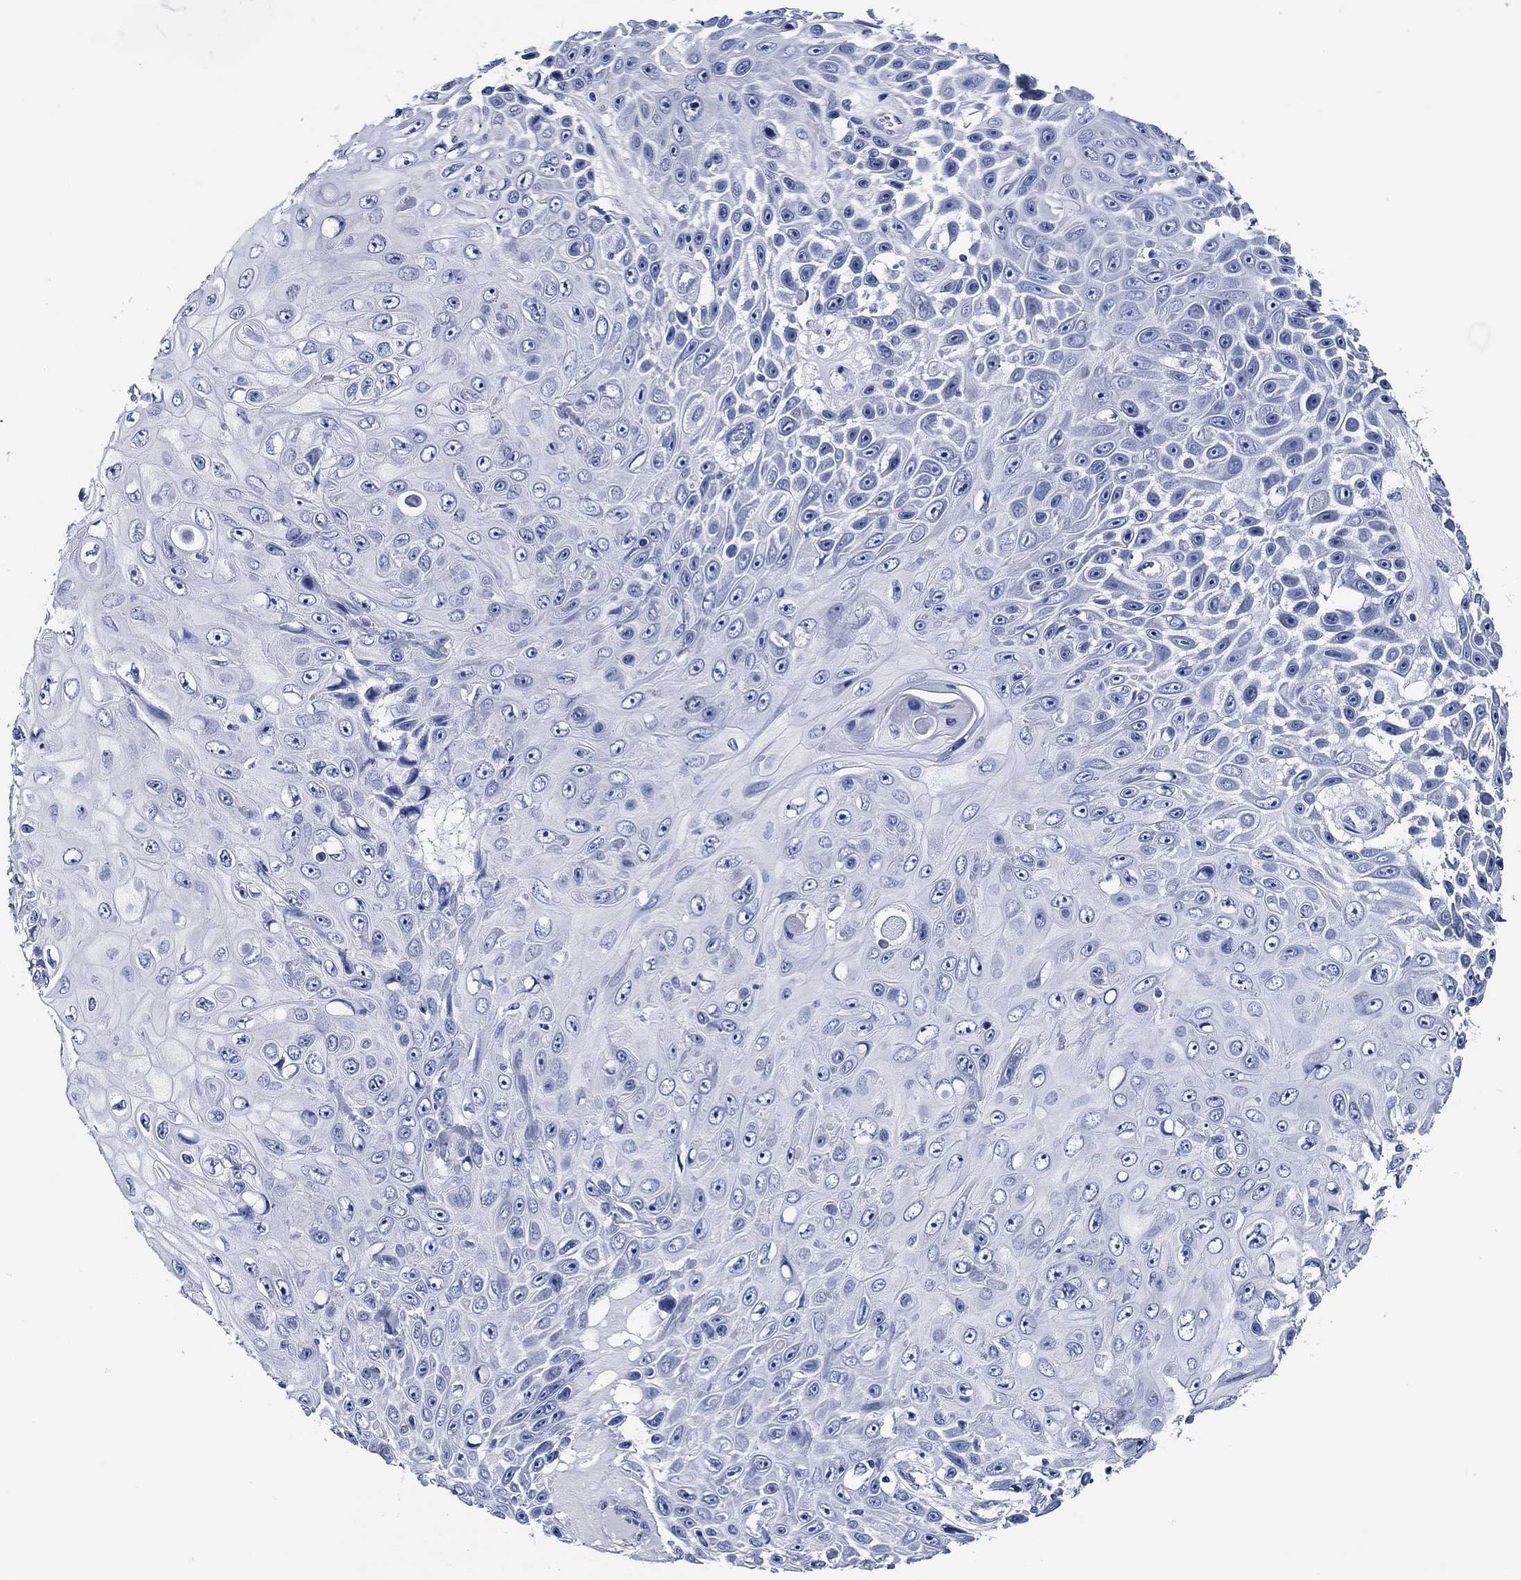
{"staining": {"intensity": "negative", "quantity": "none", "location": "none"}, "tissue": "skin cancer", "cell_type": "Tumor cells", "image_type": "cancer", "snomed": [{"axis": "morphology", "description": "Squamous cell carcinoma, NOS"}, {"axis": "topography", "description": "Skin"}], "caption": "A photomicrograph of human skin cancer is negative for staining in tumor cells.", "gene": "WDR62", "patient": {"sex": "male", "age": 82}}